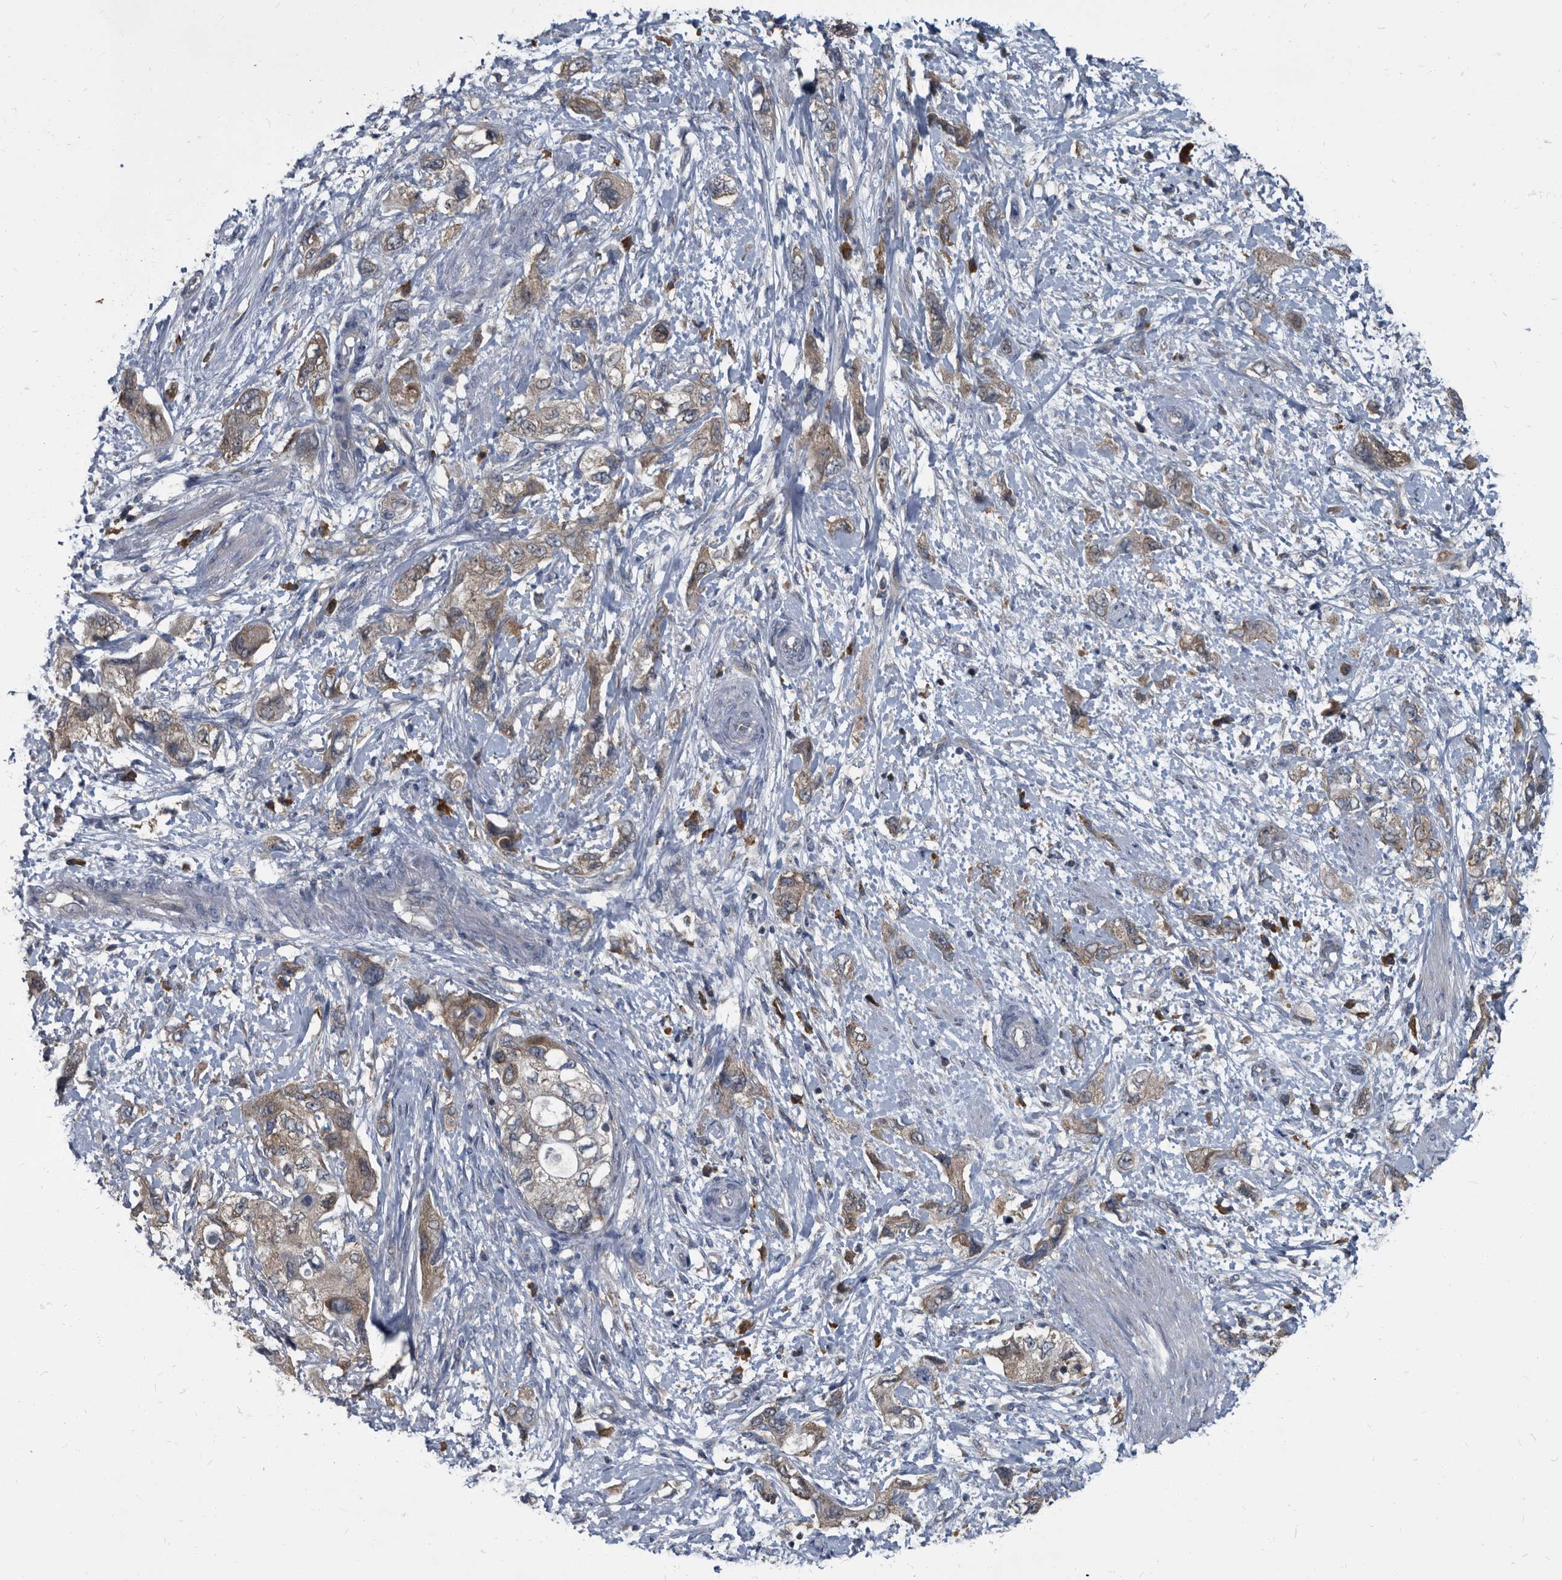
{"staining": {"intensity": "weak", "quantity": "25%-75%", "location": "cytoplasmic/membranous"}, "tissue": "pancreatic cancer", "cell_type": "Tumor cells", "image_type": "cancer", "snomed": [{"axis": "morphology", "description": "Adenocarcinoma, NOS"}, {"axis": "topography", "description": "Pancreas"}], "caption": "About 25%-75% of tumor cells in adenocarcinoma (pancreatic) display weak cytoplasmic/membranous protein positivity as visualized by brown immunohistochemical staining.", "gene": "CDV3", "patient": {"sex": "female", "age": 73}}